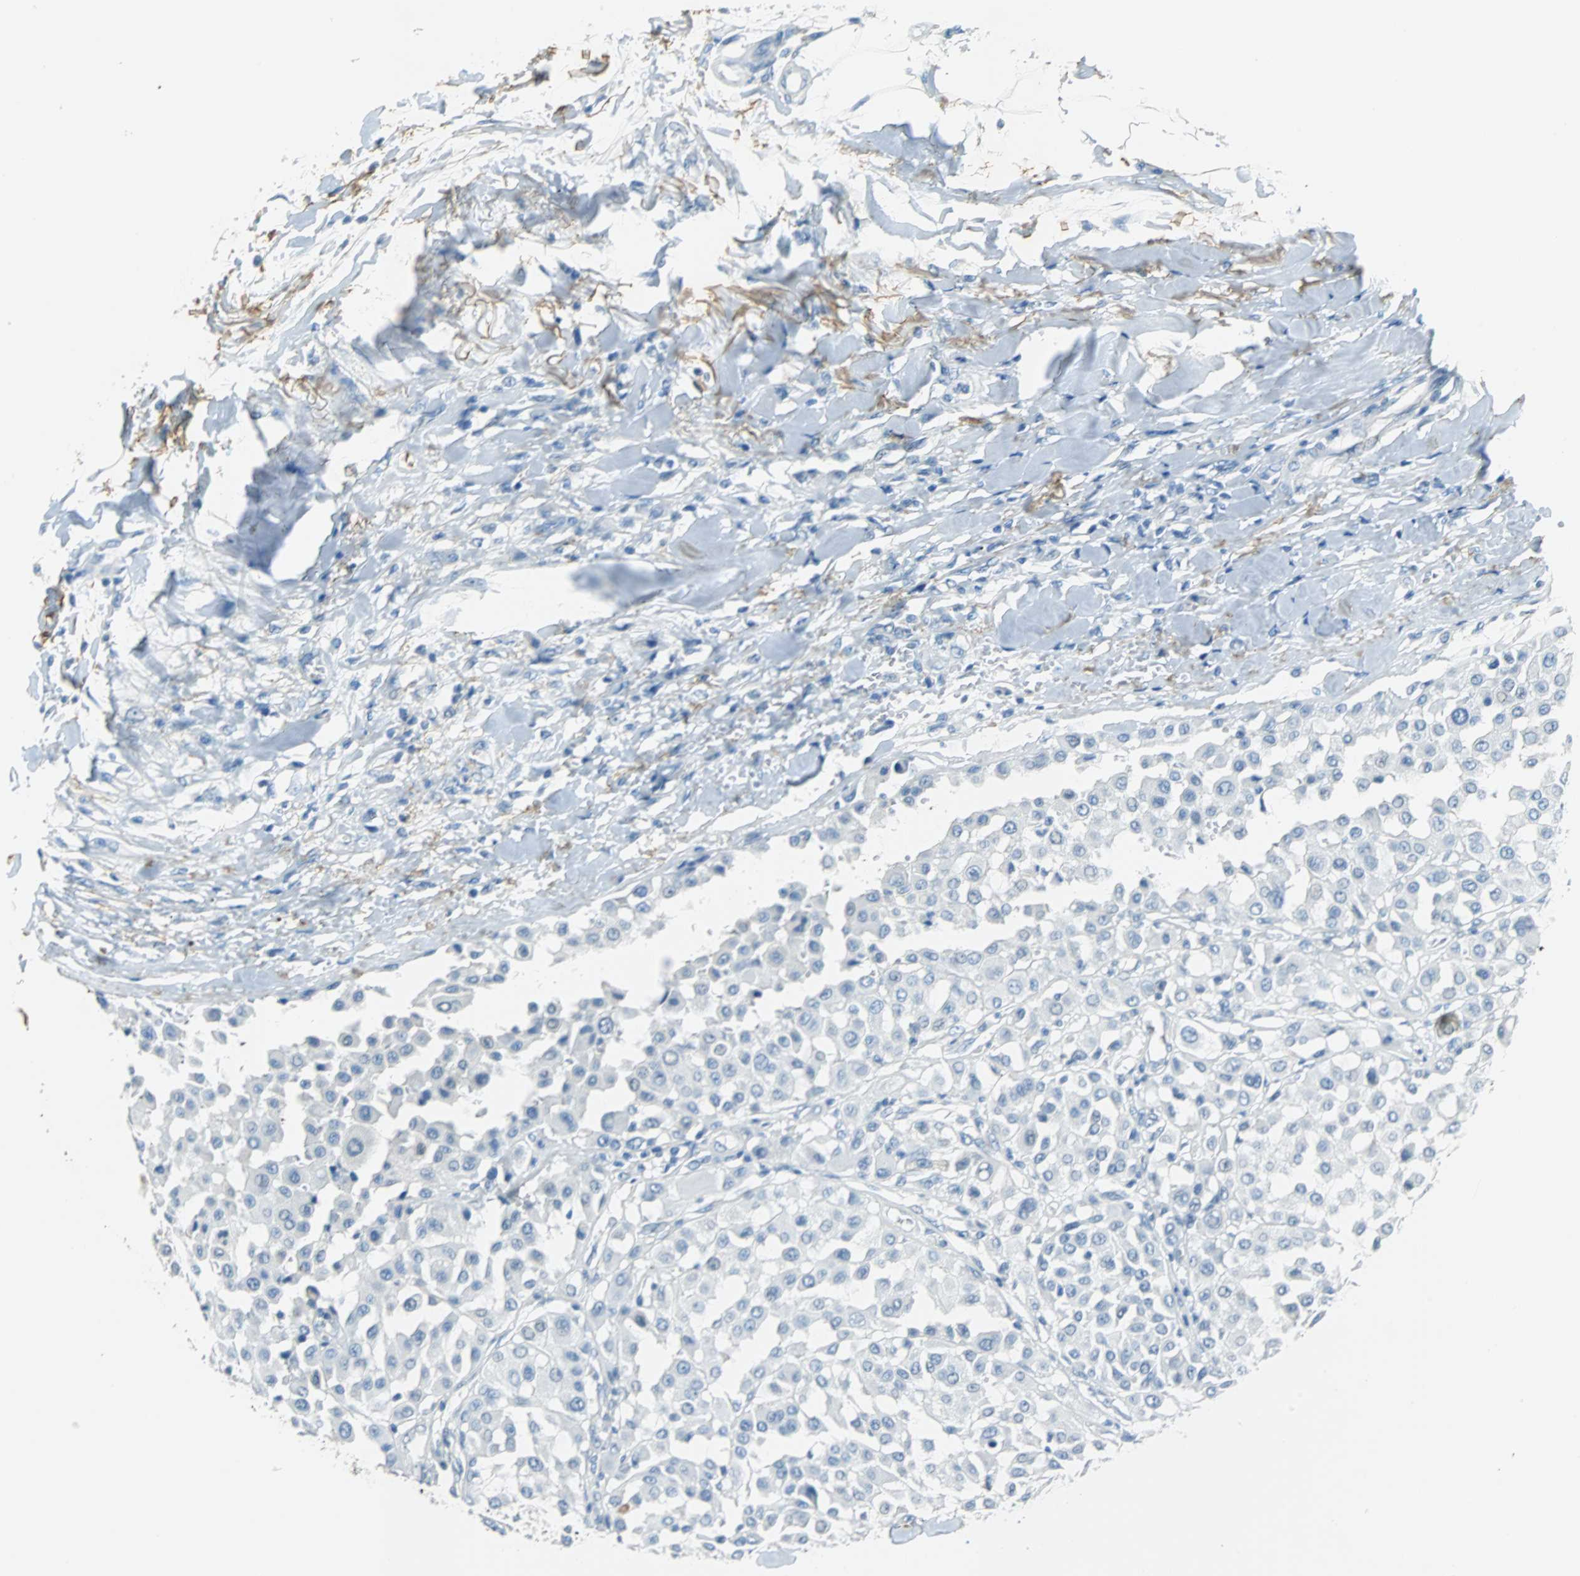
{"staining": {"intensity": "negative", "quantity": "none", "location": "none"}, "tissue": "melanoma", "cell_type": "Tumor cells", "image_type": "cancer", "snomed": [{"axis": "morphology", "description": "Malignant melanoma, Metastatic site"}, {"axis": "topography", "description": "Soft tissue"}], "caption": "Protein analysis of melanoma shows no significant expression in tumor cells.", "gene": "MUC7", "patient": {"sex": "male", "age": 41}}